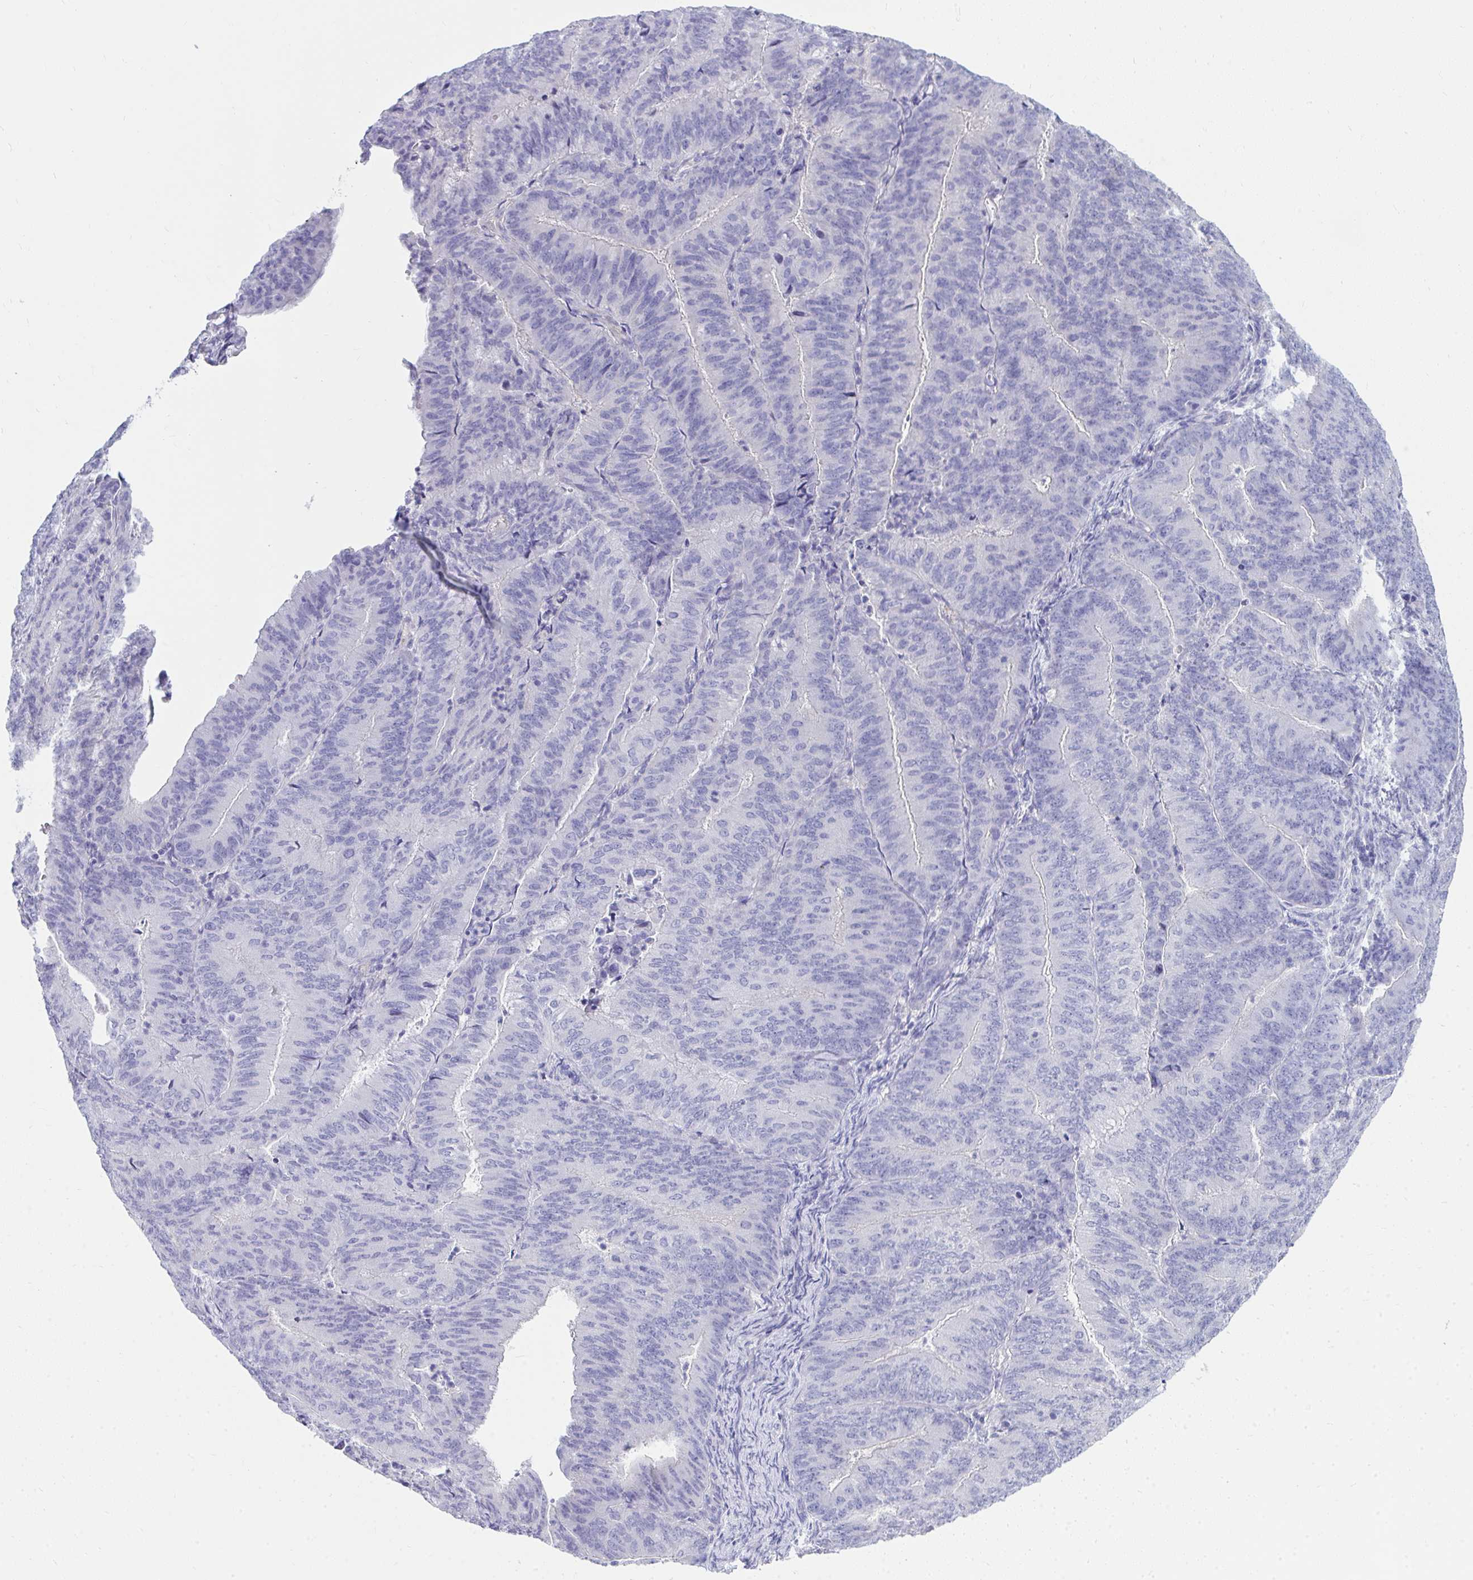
{"staining": {"intensity": "negative", "quantity": "none", "location": "none"}, "tissue": "endometrial cancer", "cell_type": "Tumor cells", "image_type": "cancer", "snomed": [{"axis": "morphology", "description": "Adenocarcinoma, NOS"}, {"axis": "topography", "description": "Endometrium"}], "caption": "There is no significant positivity in tumor cells of adenocarcinoma (endometrial).", "gene": "LRRC36", "patient": {"sex": "female", "age": 57}}